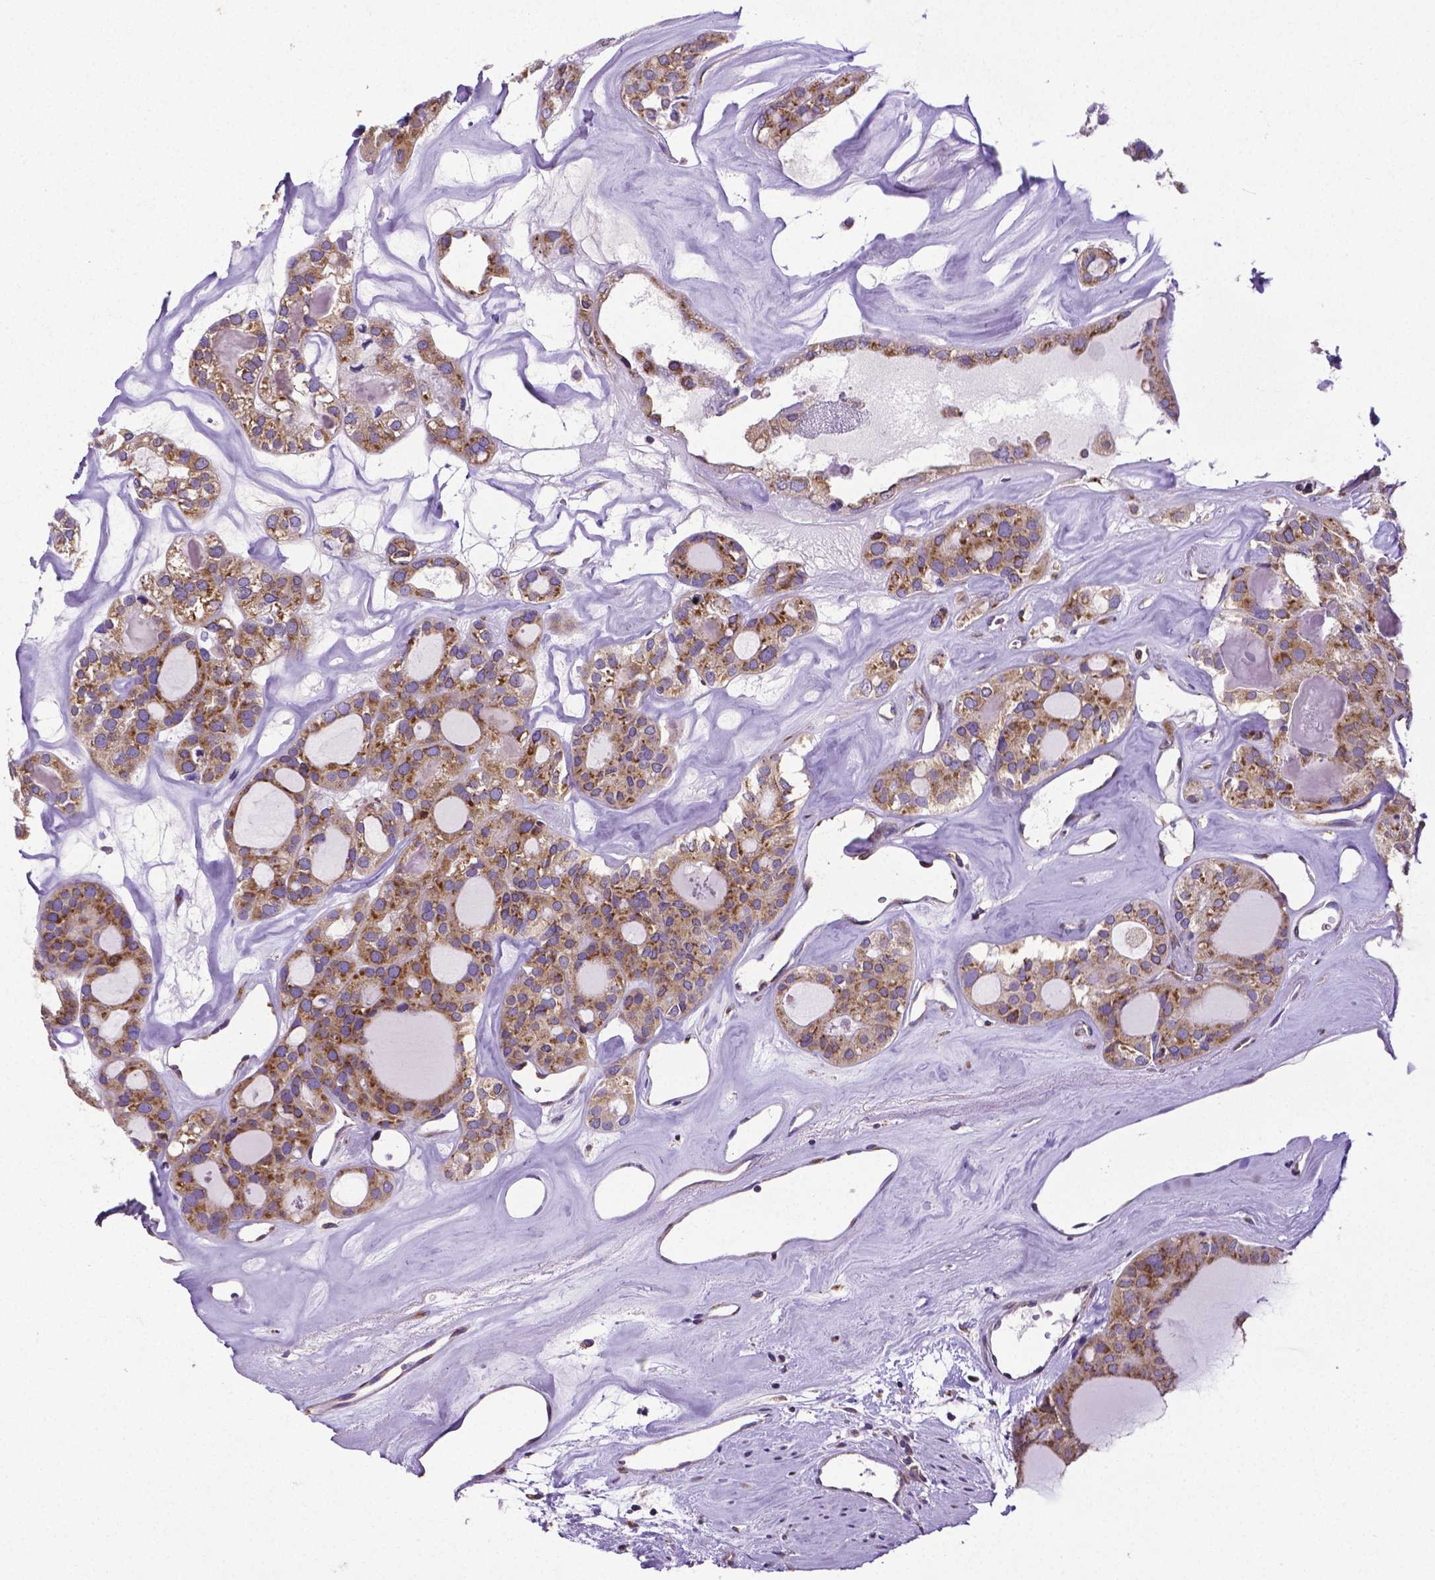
{"staining": {"intensity": "moderate", "quantity": "25%-75%", "location": "cytoplasmic/membranous"}, "tissue": "thyroid cancer", "cell_type": "Tumor cells", "image_type": "cancer", "snomed": [{"axis": "morphology", "description": "Follicular adenoma carcinoma, NOS"}, {"axis": "topography", "description": "Thyroid gland"}], "caption": "This is a histology image of IHC staining of follicular adenoma carcinoma (thyroid), which shows moderate expression in the cytoplasmic/membranous of tumor cells.", "gene": "MTDH", "patient": {"sex": "male", "age": 75}}